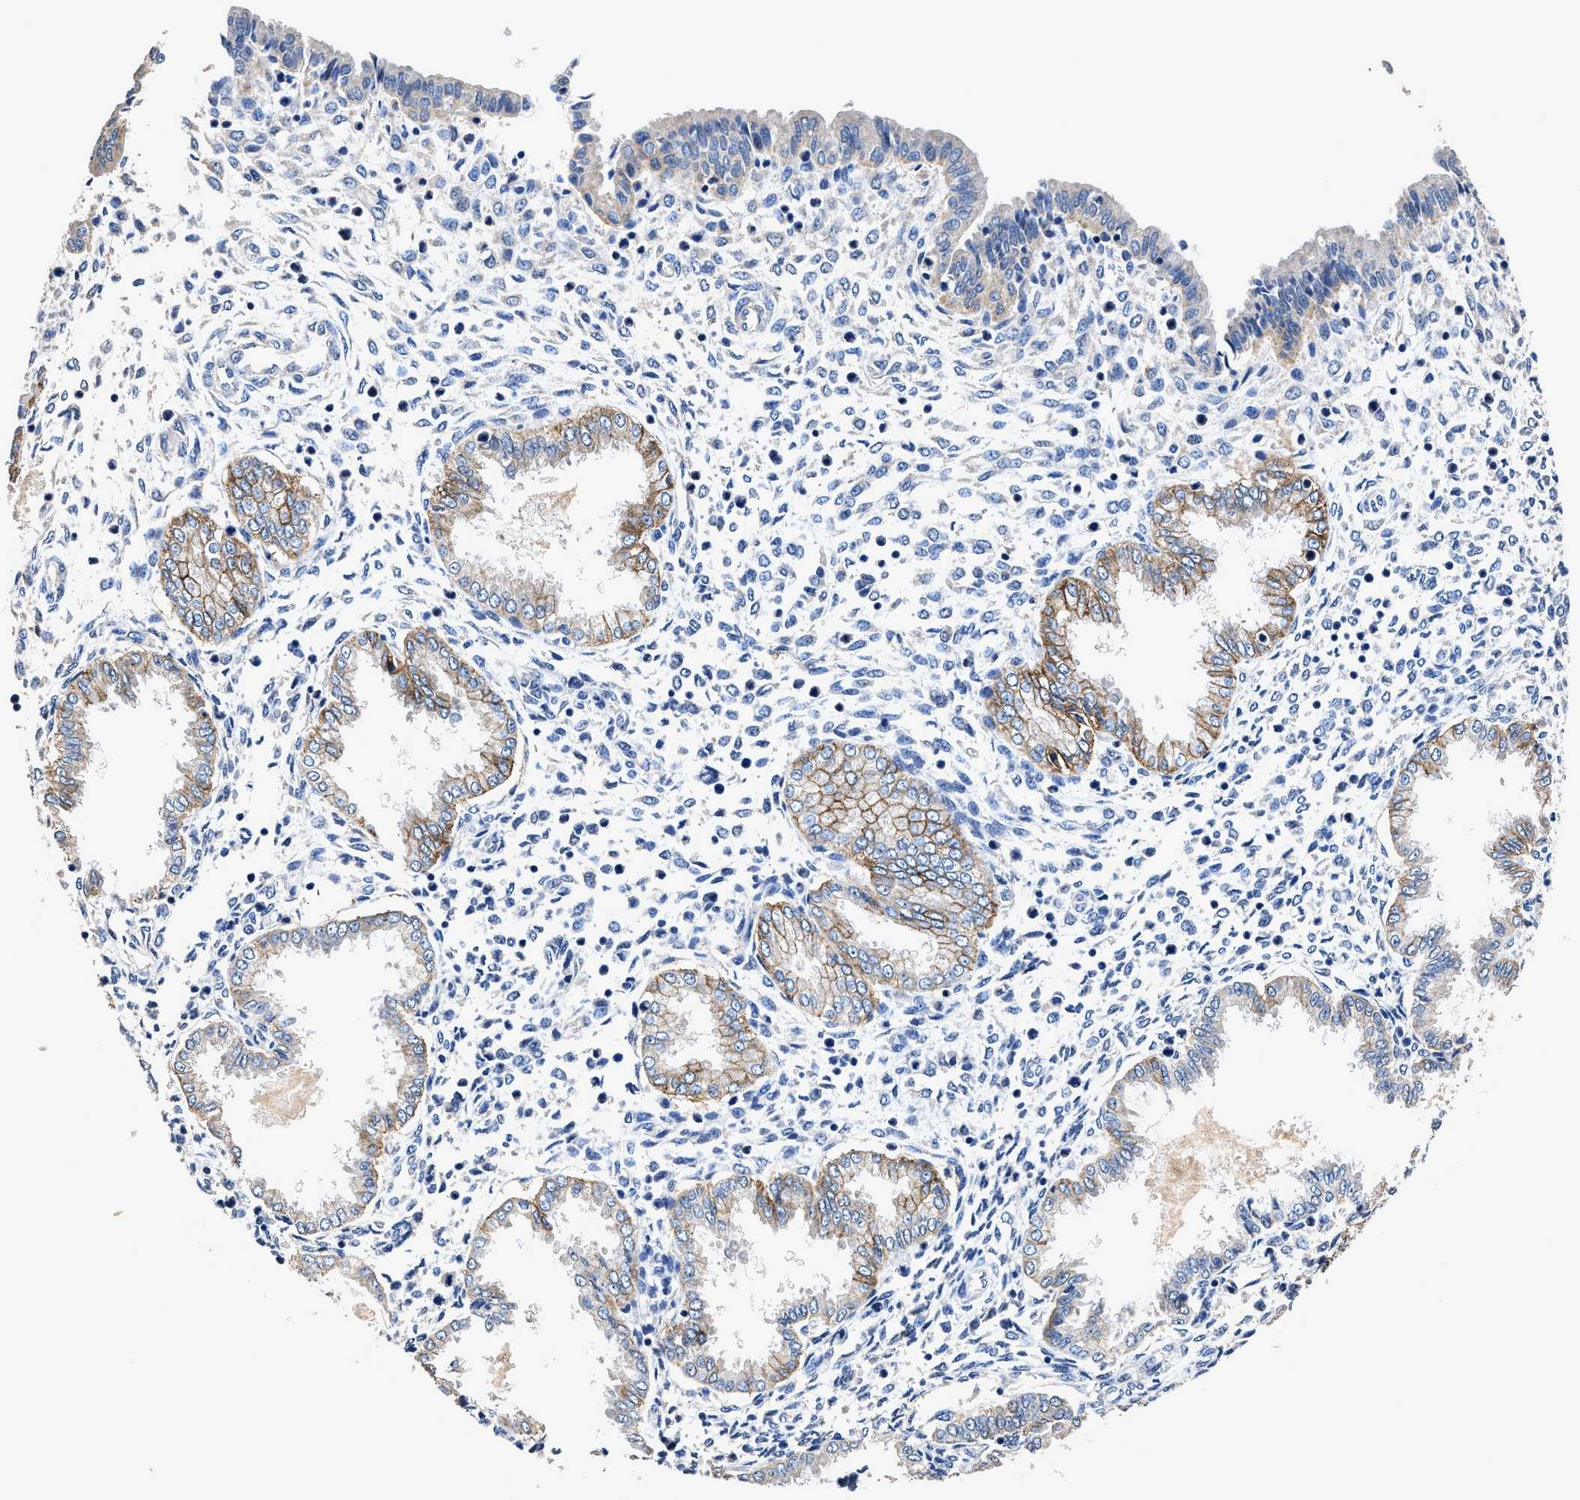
{"staining": {"intensity": "negative", "quantity": "none", "location": "none"}, "tissue": "endometrium", "cell_type": "Cells in endometrial stroma", "image_type": "normal", "snomed": [{"axis": "morphology", "description": "Normal tissue, NOS"}, {"axis": "topography", "description": "Endometrium"}], "caption": "IHC micrograph of normal endometrium stained for a protein (brown), which demonstrates no staining in cells in endometrial stroma. (DAB (3,3'-diaminobenzidine) IHC visualized using brightfield microscopy, high magnification).", "gene": "UBR4", "patient": {"sex": "female", "age": 33}}